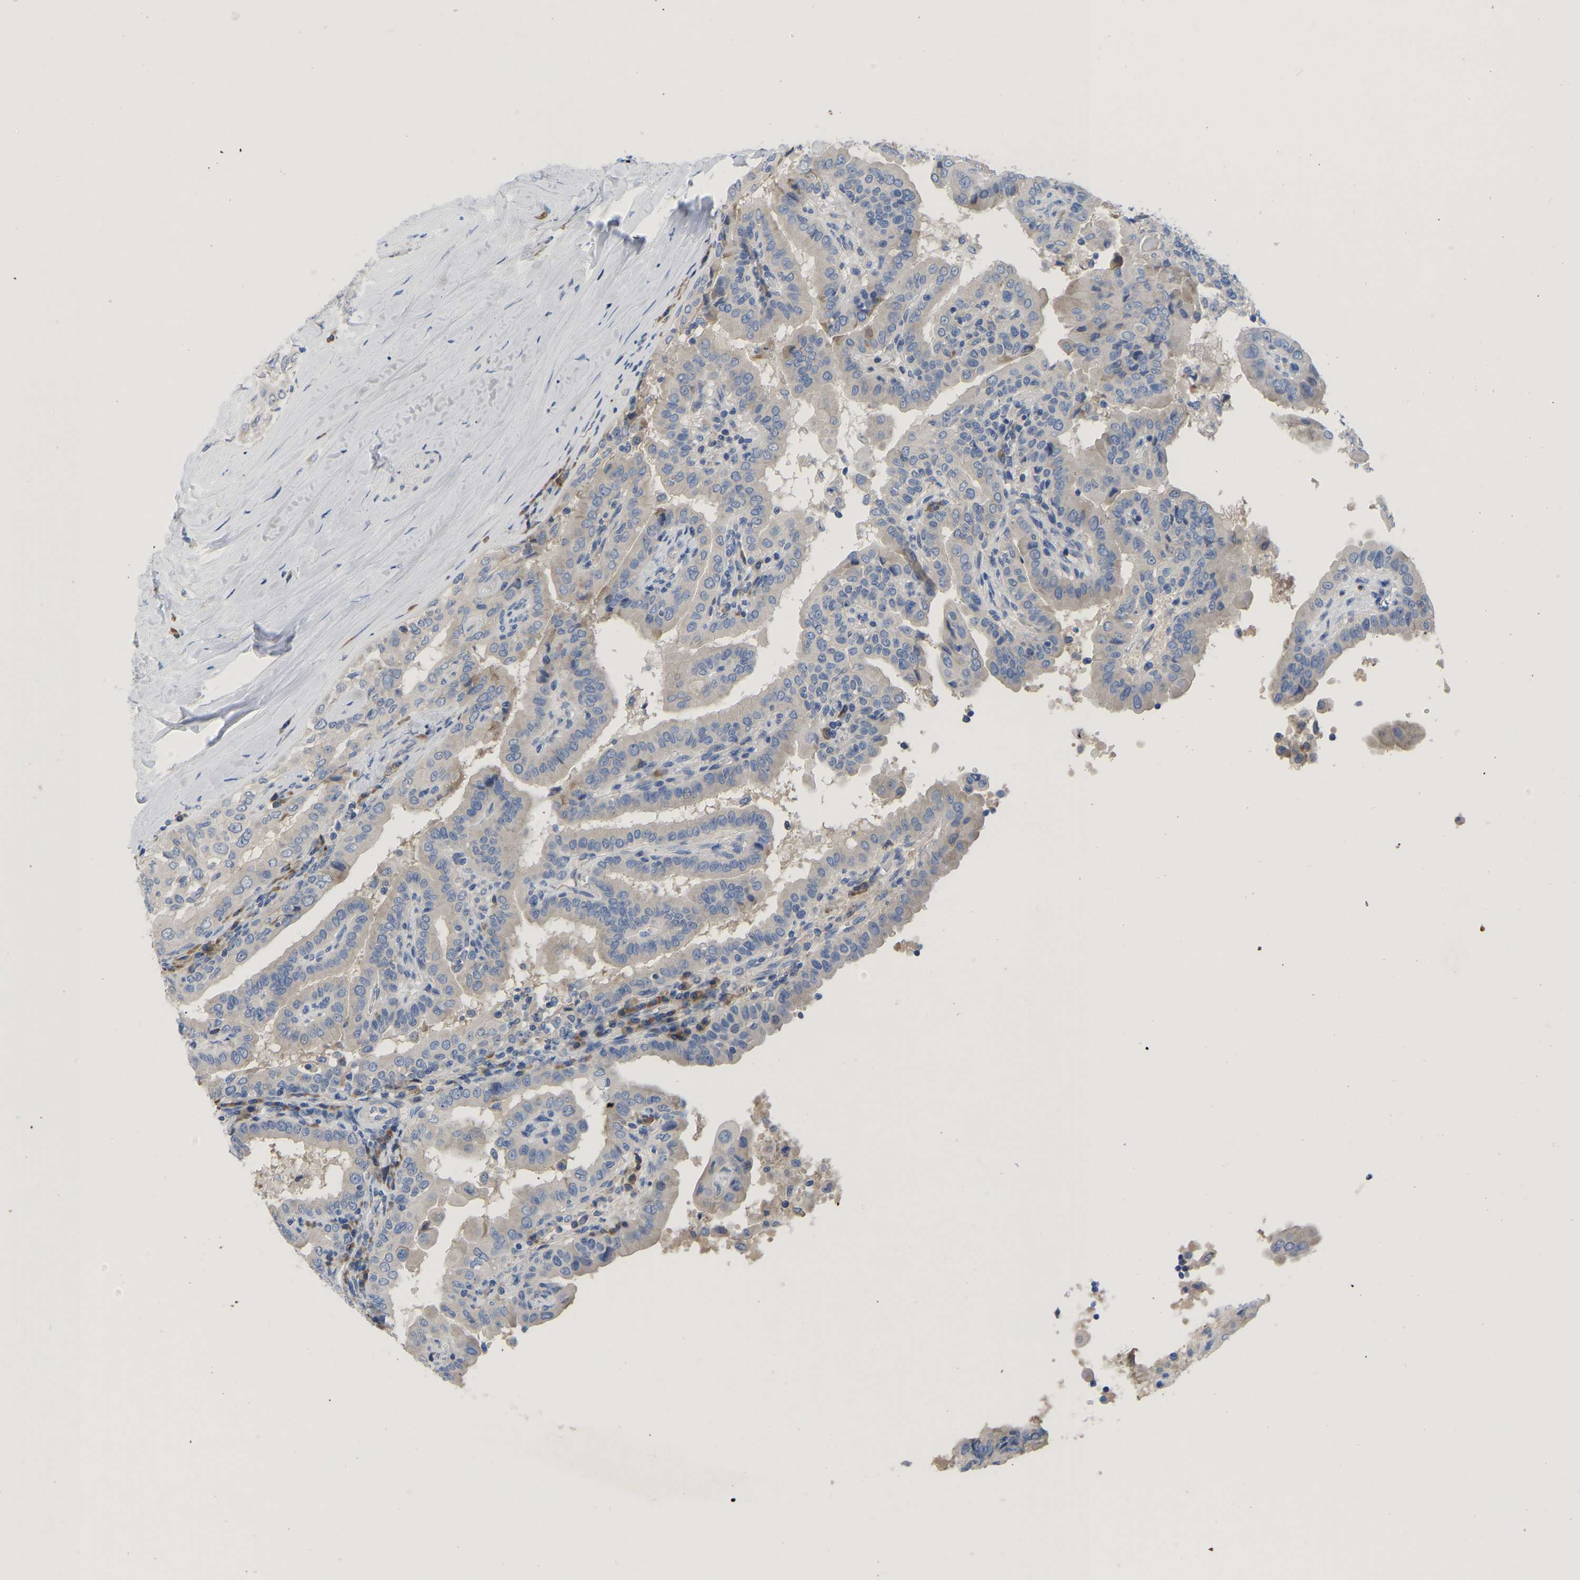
{"staining": {"intensity": "weak", "quantity": "<25%", "location": "cytoplasmic/membranous"}, "tissue": "thyroid cancer", "cell_type": "Tumor cells", "image_type": "cancer", "snomed": [{"axis": "morphology", "description": "Papillary adenocarcinoma, NOS"}, {"axis": "topography", "description": "Thyroid gland"}], "caption": "IHC micrograph of neoplastic tissue: human thyroid papillary adenocarcinoma stained with DAB shows no significant protein positivity in tumor cells.", "gene": "ABCA10", "patient": {"sex": "male", "age": 33}}